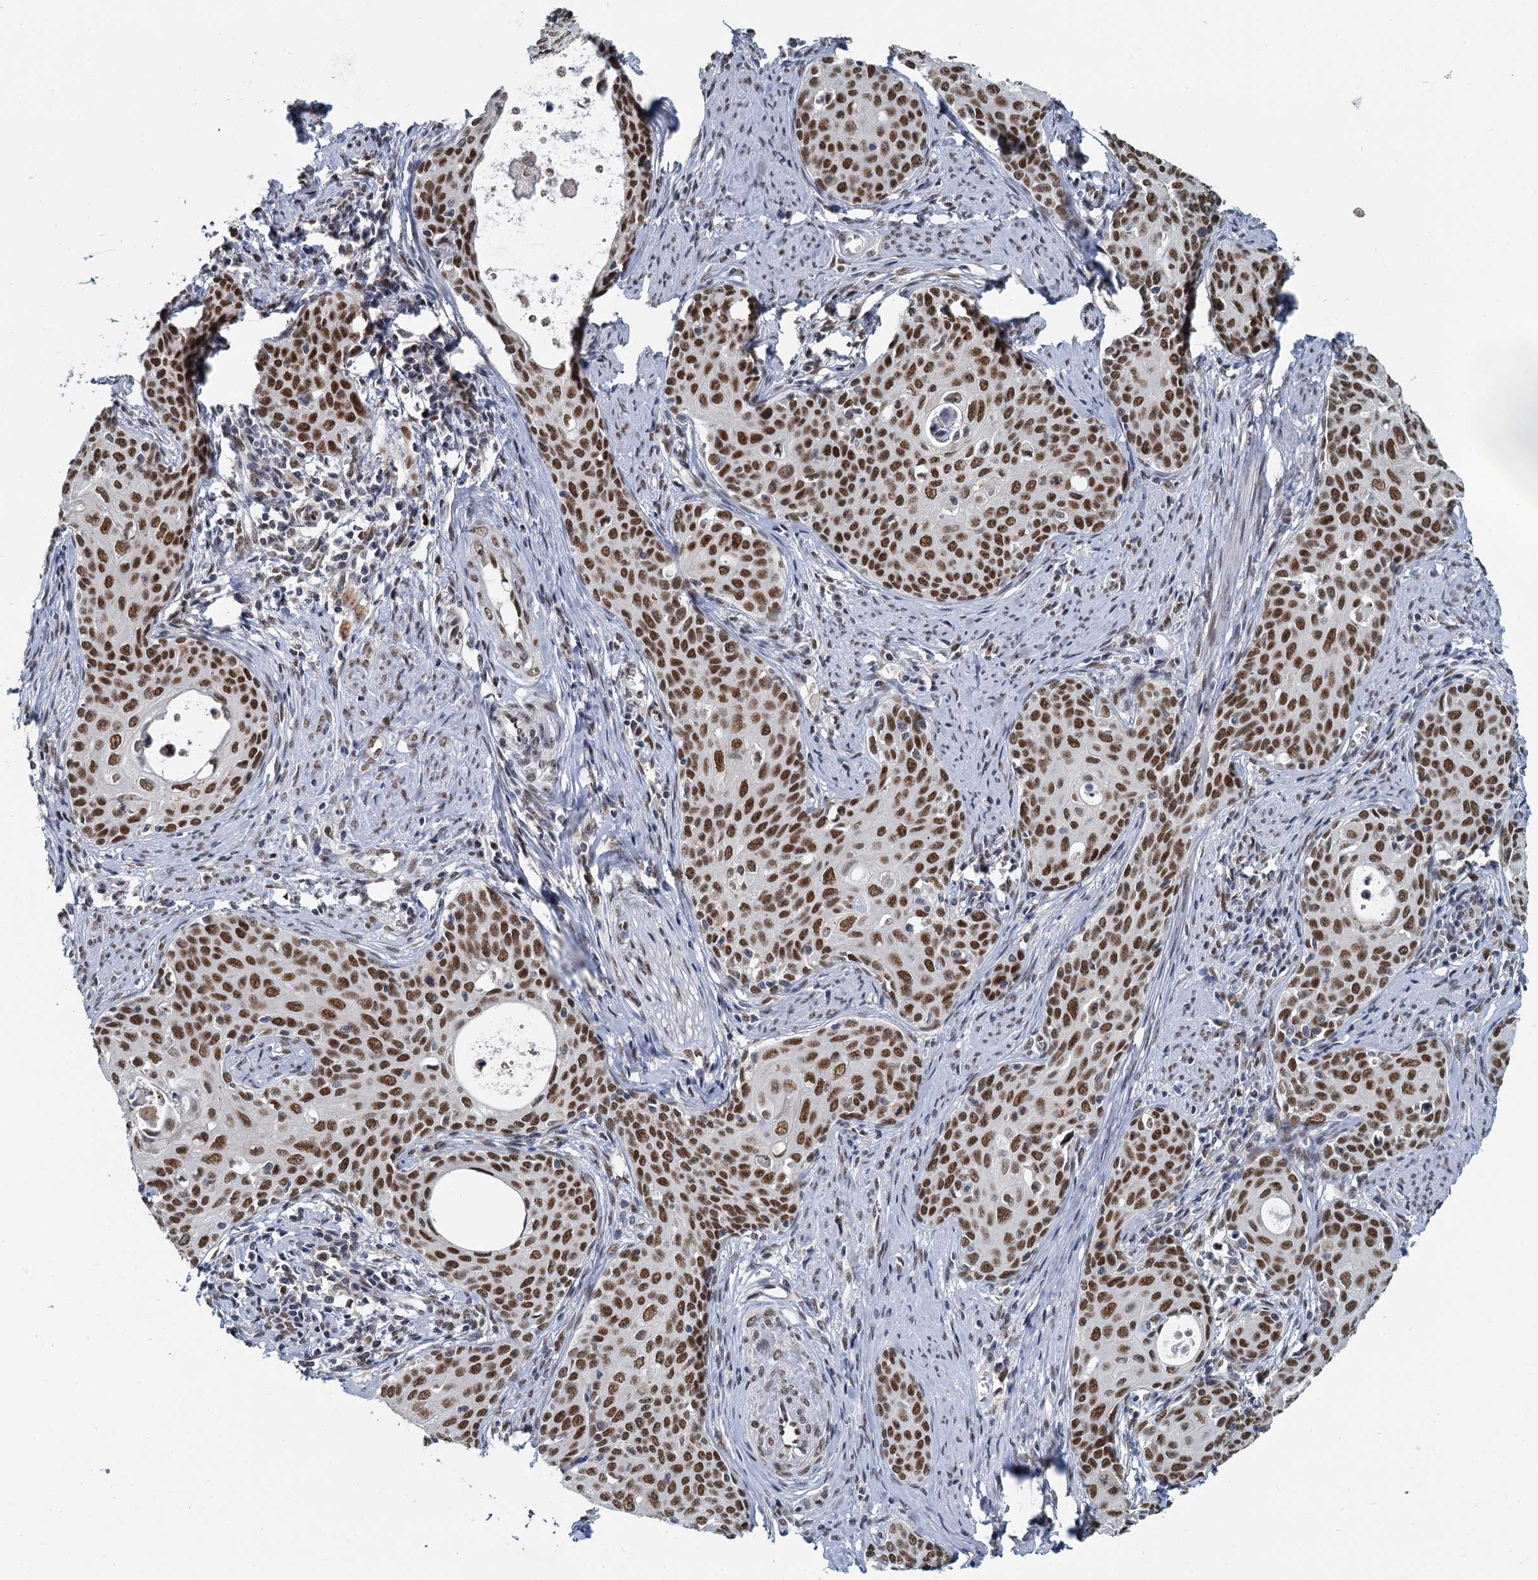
{"staining": {"intensity": "strong", "quantity": ">75%", "location": "nuclear"}, "tissue": "cervical cancer", "cell_type": "Tumor cells", "image_type": "cancer", "snomed": [{"axis": "morphology", "description": "Squamous cell carcinoma, NOS"}, {"axis": "topography", "description": "Cervix"}], "caption": "The photomicrograph displays a brown stain indicating the presence of a protein in the nuclear of tumor cells in cervical cancer.", "gene": "RPRD1A", "patient": {"sex": "female", "age": 52}}